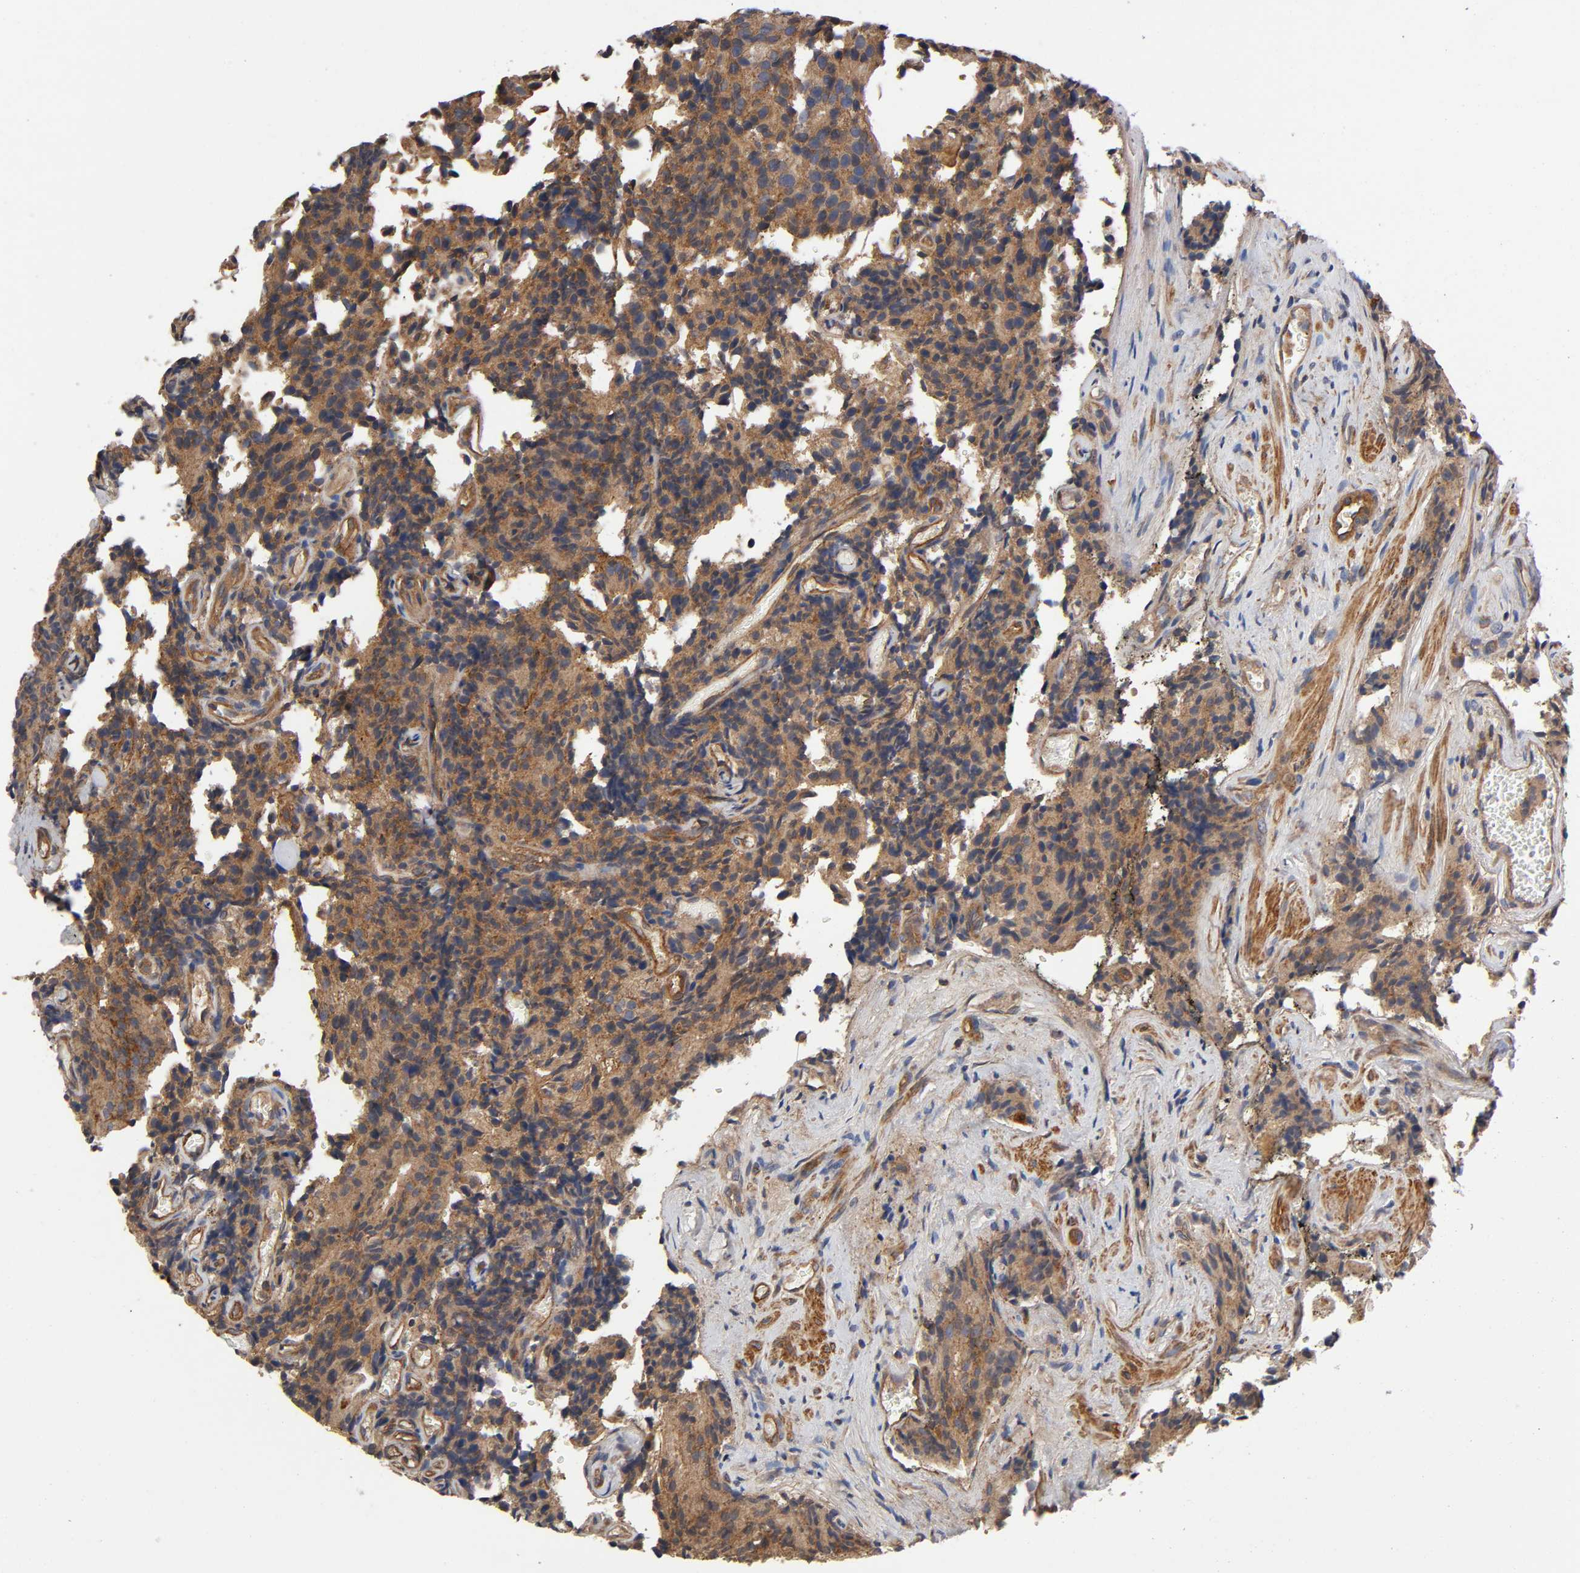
{"staining": {"intensity": "moderate", "quantity": ">75%", "location": "cytoplasmic/membranous"}, "tissue": "prostate cancer", "cell_type": "Tumor cells", "image_type": "cancer", "snomed": [{"axis": "morphology", "description": "Adenocarcinoma, High grade"}, {"axis": "topography", "description": "Prostate"}], "caption": "DAB (3,3'-diaminobenzidine) immunohistochemical staining of high-grade adenocarcinoma (prostate) reveals moderate cytoplasmic/membranous protein staining in approximately >75% of tumor cells.", "gene": "LAMTOR2", "patient": {"sex": "male", "age": 58}}